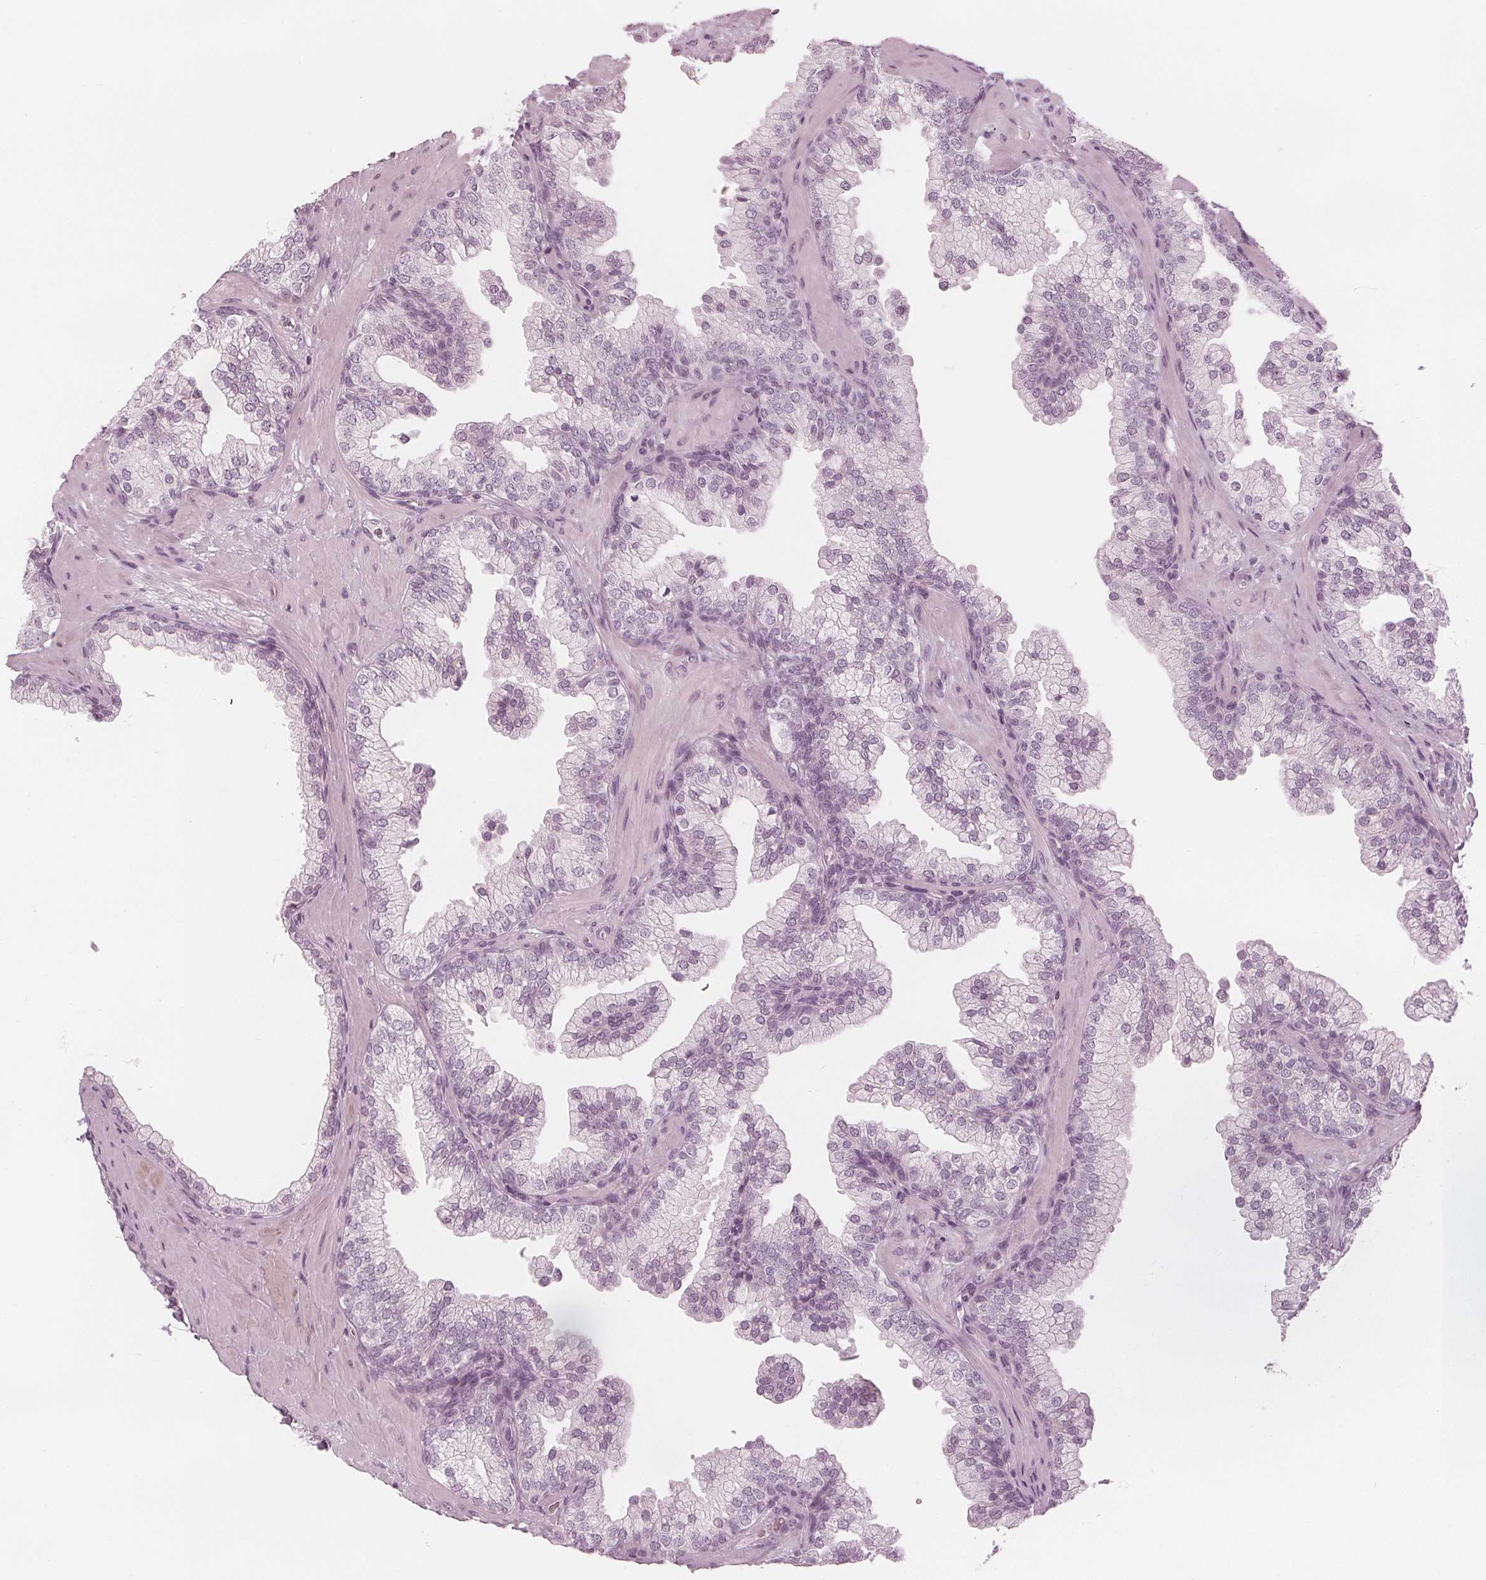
{"staining": {"intensity": "negative", "quantity": "none", "location": "none"}, "tissue": "prostate", "cell_type": "Glandular cells", "image_type": "normal", "snomed": [{"axis": "morphology", "description": "Normal tissue, NOS"}, {"axis": "topography", "description": "Prostate"}, {"axis": "topography", "description": "Peripheral nerve tissue"}], "caption": "A micrograph of prostate stained for a protein reveals no brown staining in glandular cells. (DAB (3,3'-diaminobenzidine) immunohistochemistry (IHC) visualized using brightfield microscopy, high magnification).", "gene": "PAEP", "patient": {"sex": "male", "age": 61}}